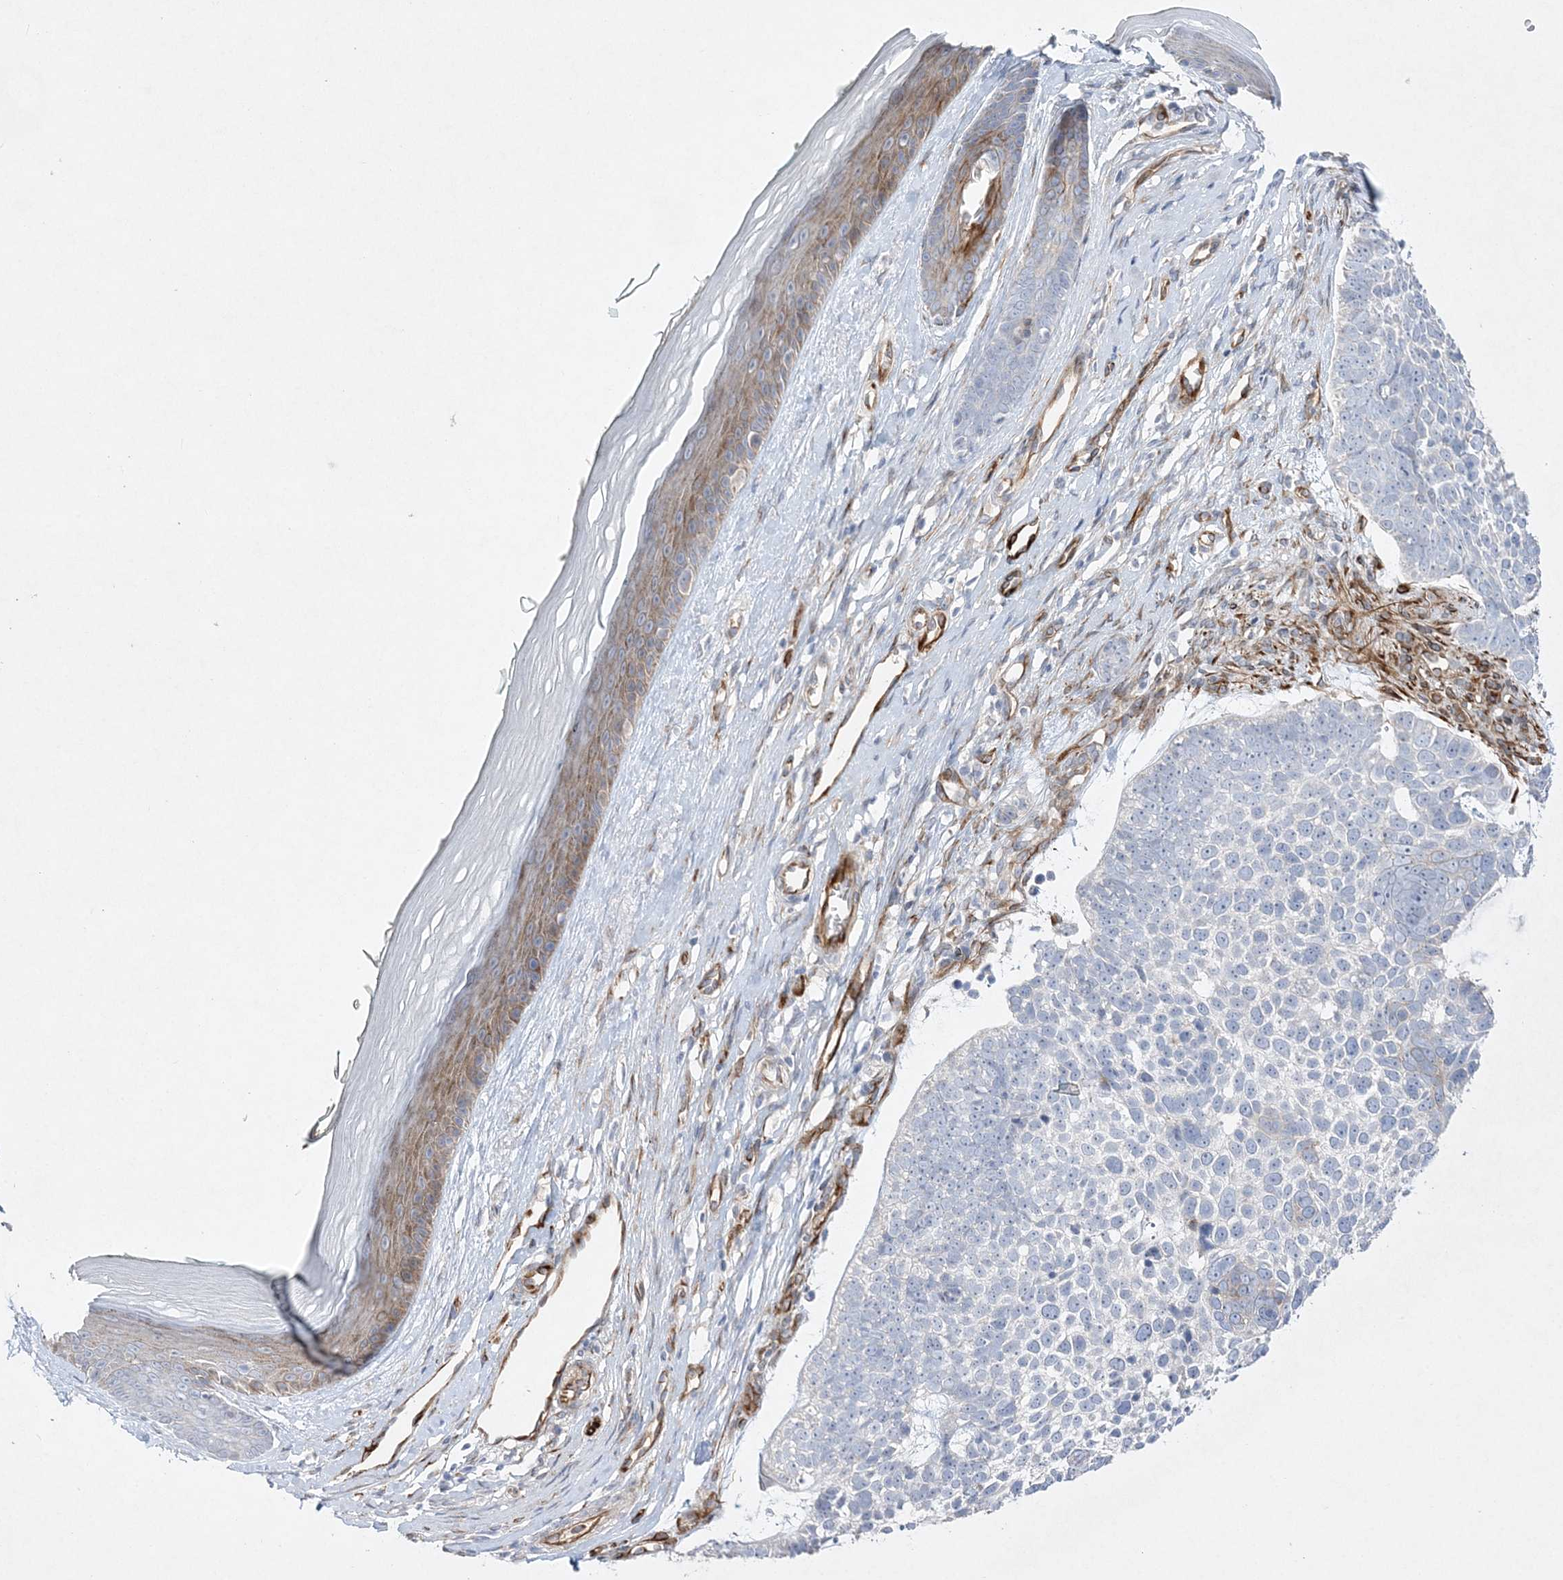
{"staining": {"intensity": "negative", "quantity": "none", "location": "none"}, "tissue": "skin cancer", "cell_type": "Tumor cells", "image_type": "cancer", "snomed": [{"axis": "morphology", "description": "Basal cell carcinoma"}, {"axis": "topography", "description": "Skin"}], "caption": "Tumor cells are negative for protein expression in human skin basal cell carcinoma.", "gene": "TMEM132B", "patient": {"sex": "female", "age": 81}}